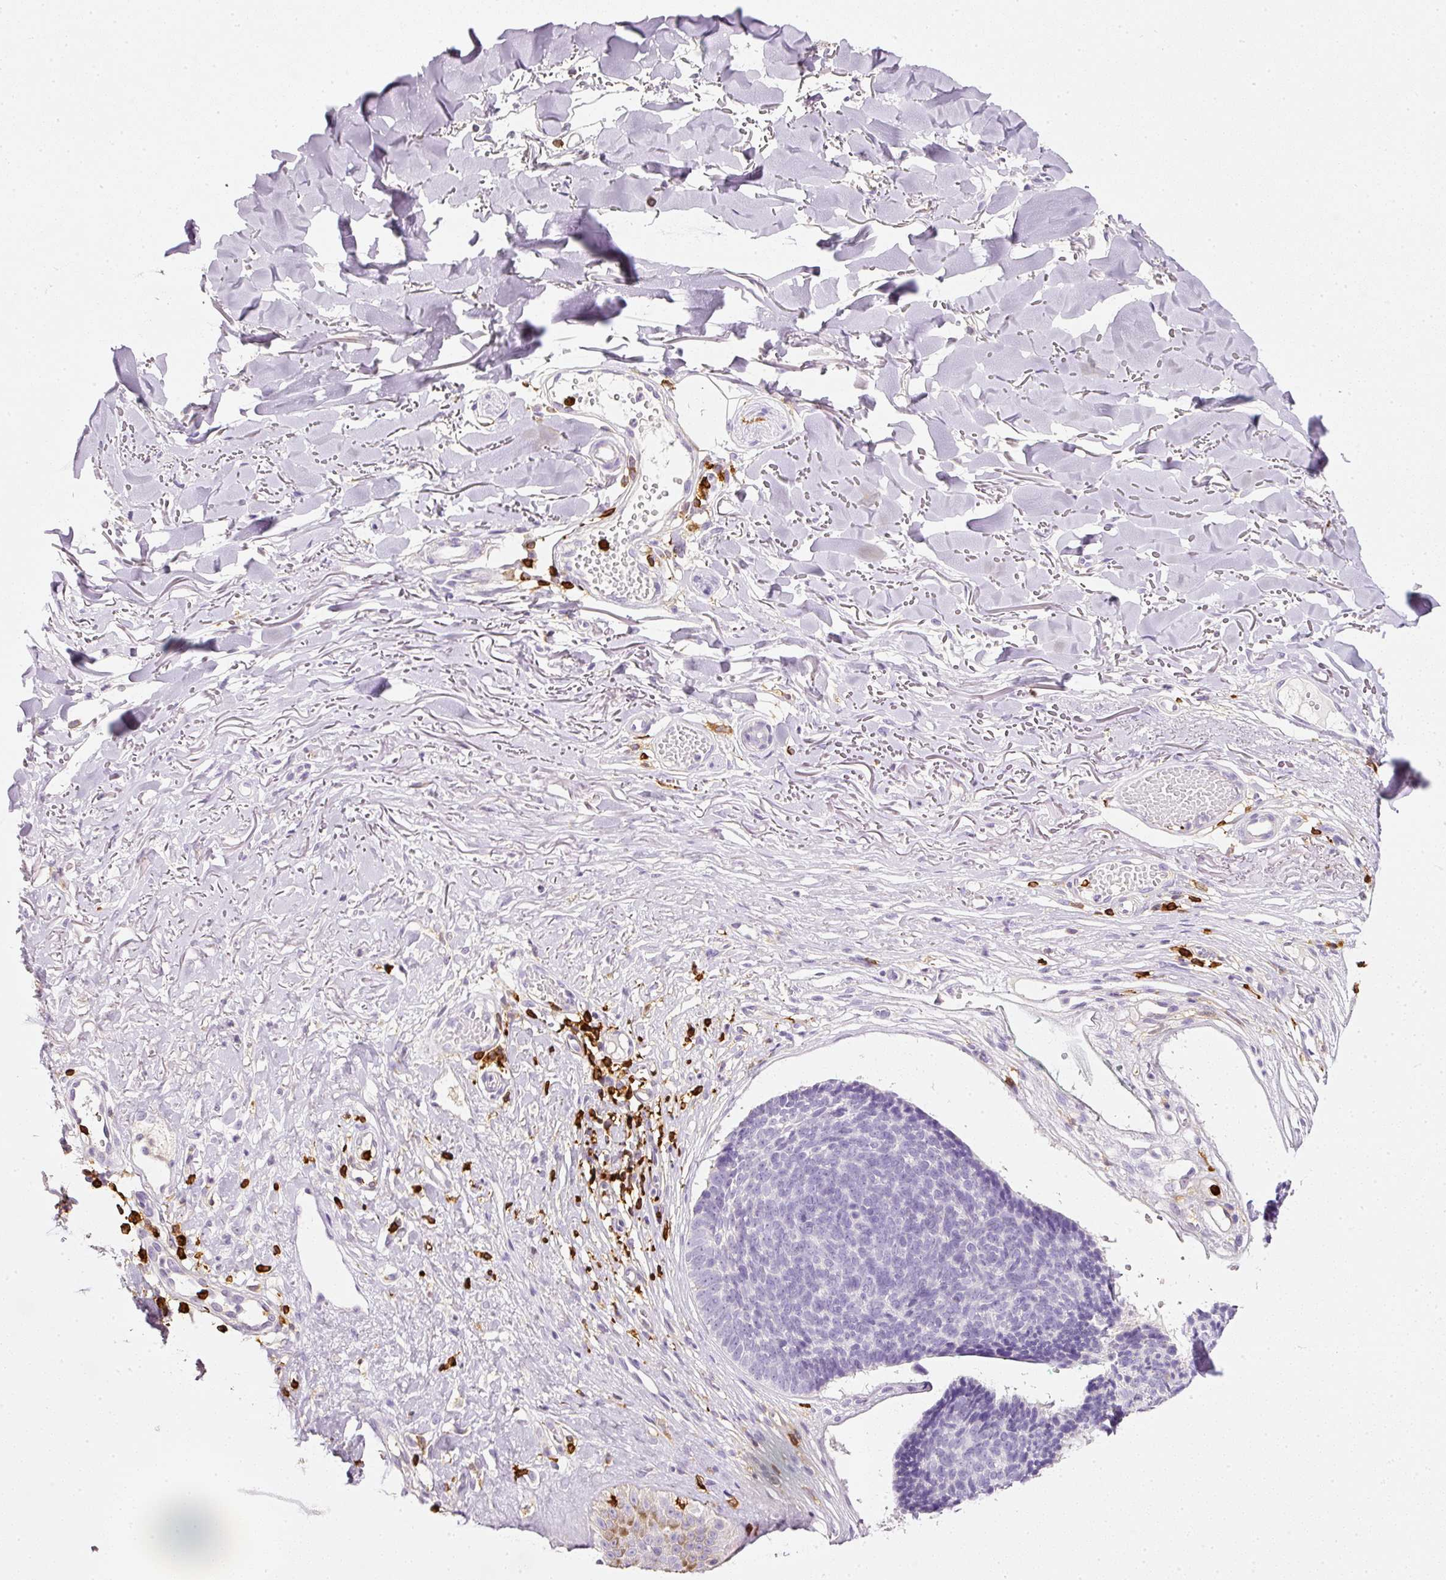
{"staining": {"intensity": "negative", "quantity": "none", "location": "none"}, "tissue": "skin cancer", "cell_type": "Tumor cells", "image_type": "cancer", "snomed": [{"axis": "morphology", "description": "Basal cell carcinoma"}, {"axis": "topography", "description": "Skin"}, {"axis": "topography", "description": "Skin of neck"}, {"axis": "topography", "description": "Skin of shoulder"}, {"axis": "topography", "description": "Skin of back"}], "caption": "High power microscopy image of an IHC histopathology image of basal cell carcinoma (skin), revealing no significant positivity in tumor cells.", "gene": "EVL", "patient": {"sex": "male", "age": 80}}